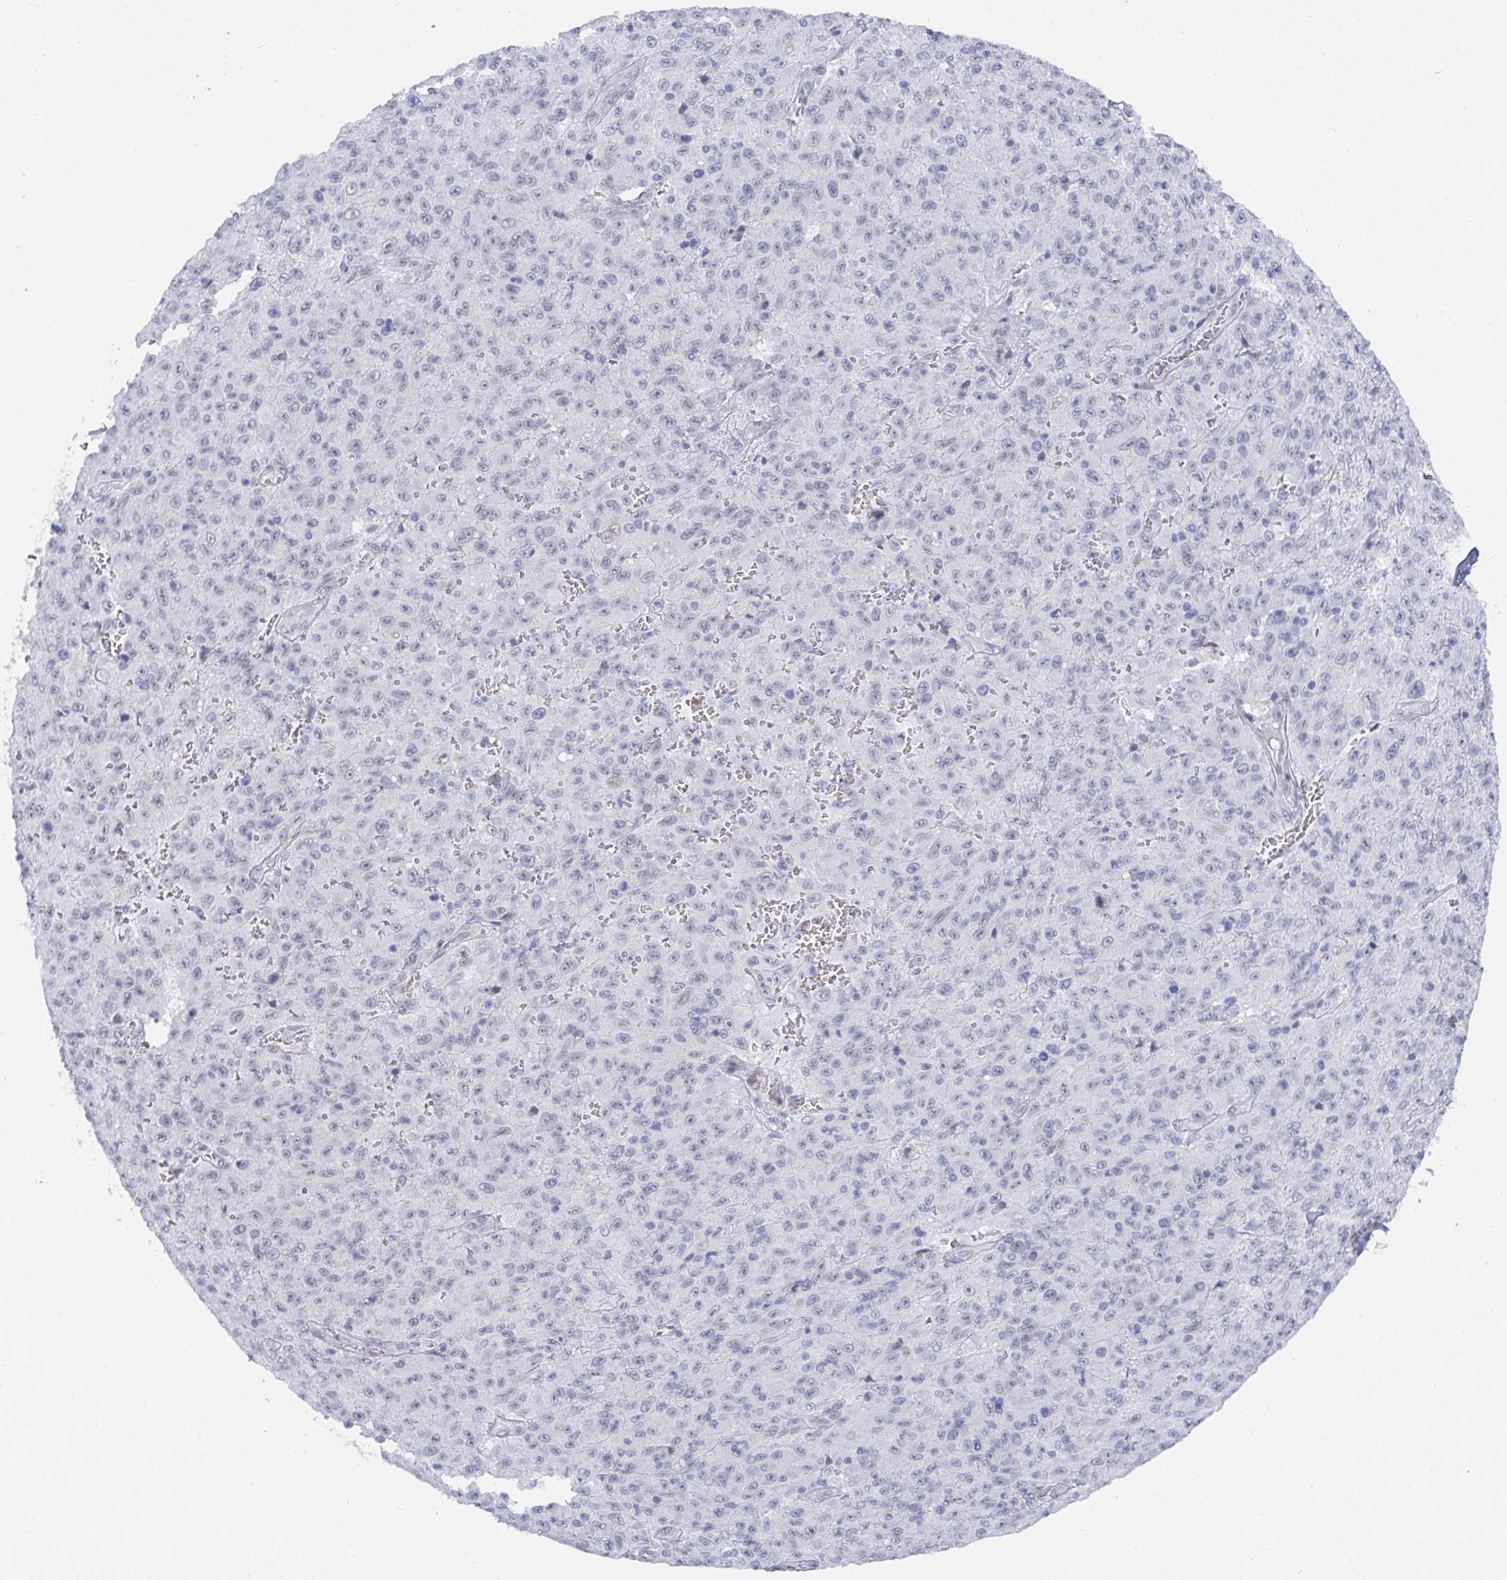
{"staining": {"intensity": "negative", "quantity": "none", "location": "none"}, "tissue": "melanoma", "cell_type": "Tumor cells", "image_type": "cancer", "snomed": [{"axis": "morphology", "description": "Malignant melanoma, NOS"}, {"axis": "topography", "description": "Skin"}], "caption": "This is an immunohistochemistry (IHC) micrograph of malignant melanoma. There is no positivity in tumor cells.", "gene": "MFSD4A", "patient": {"sex": "male", "age": 46}}